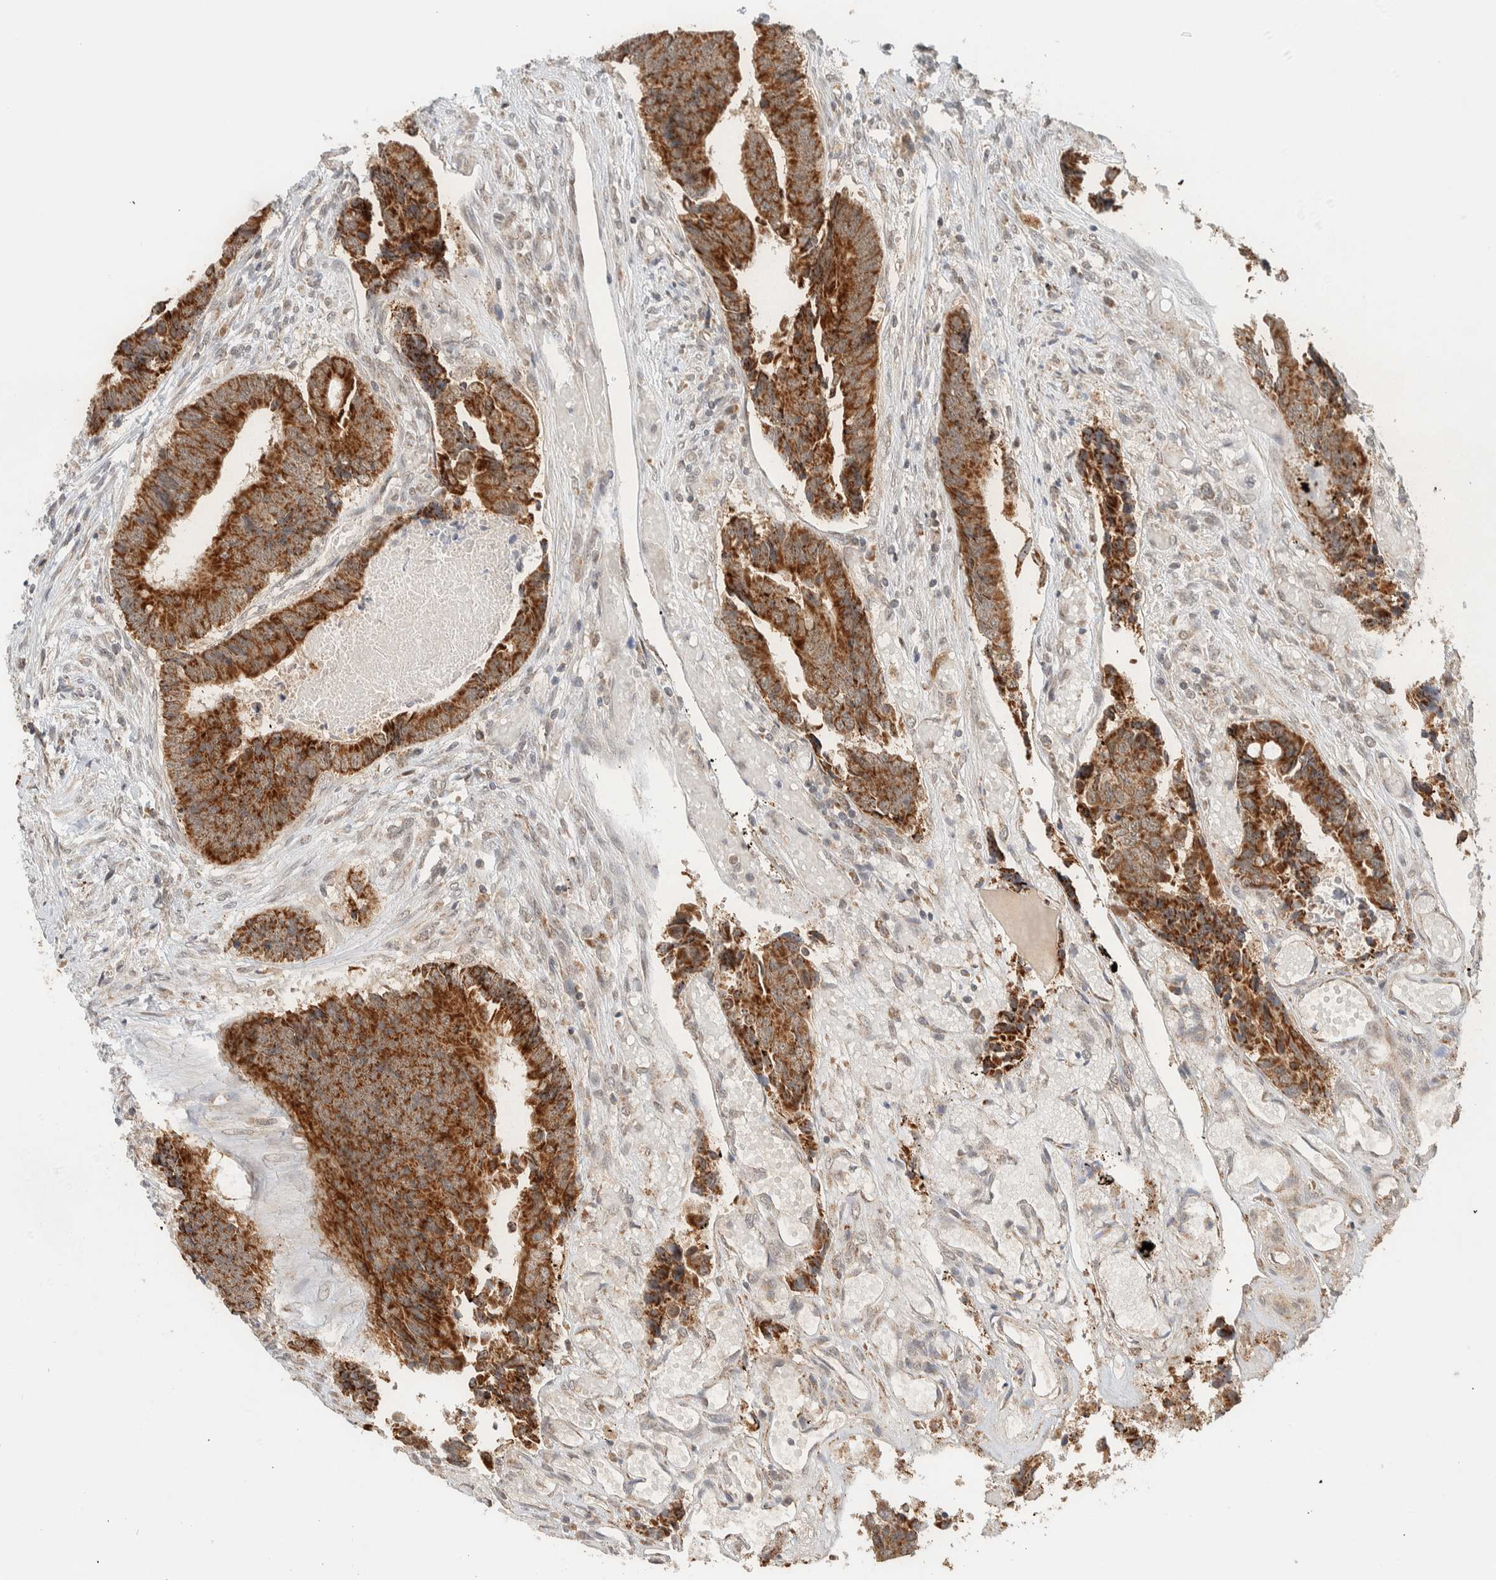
{"staining": {"intensity": "strong", "quantity": ">75%", "location": "cytoplasmic/membranous"}, "tissue": "colorectal cancer", "cell_type": "Tumor cells", "image_type": "cancer", "snomed": [{"axis": "morphology", "description": "Adenocarcinoma, NOS"}, {"axis": "topography", "description": "Rectum"}], "caption": "Protein staining exhibits strong cytoplasmic/membranous positivity in about >75% of tumor cells in colorectal adenocarcinoma. The staining is performed using DAB (3,3'-diaminobenzidine) brown chromogen to label protein expression. The nuclei are counter-stained blue using hematoxylin.", "gene": "MRPL41", "patient": {"sex": "male", "age": 84}}